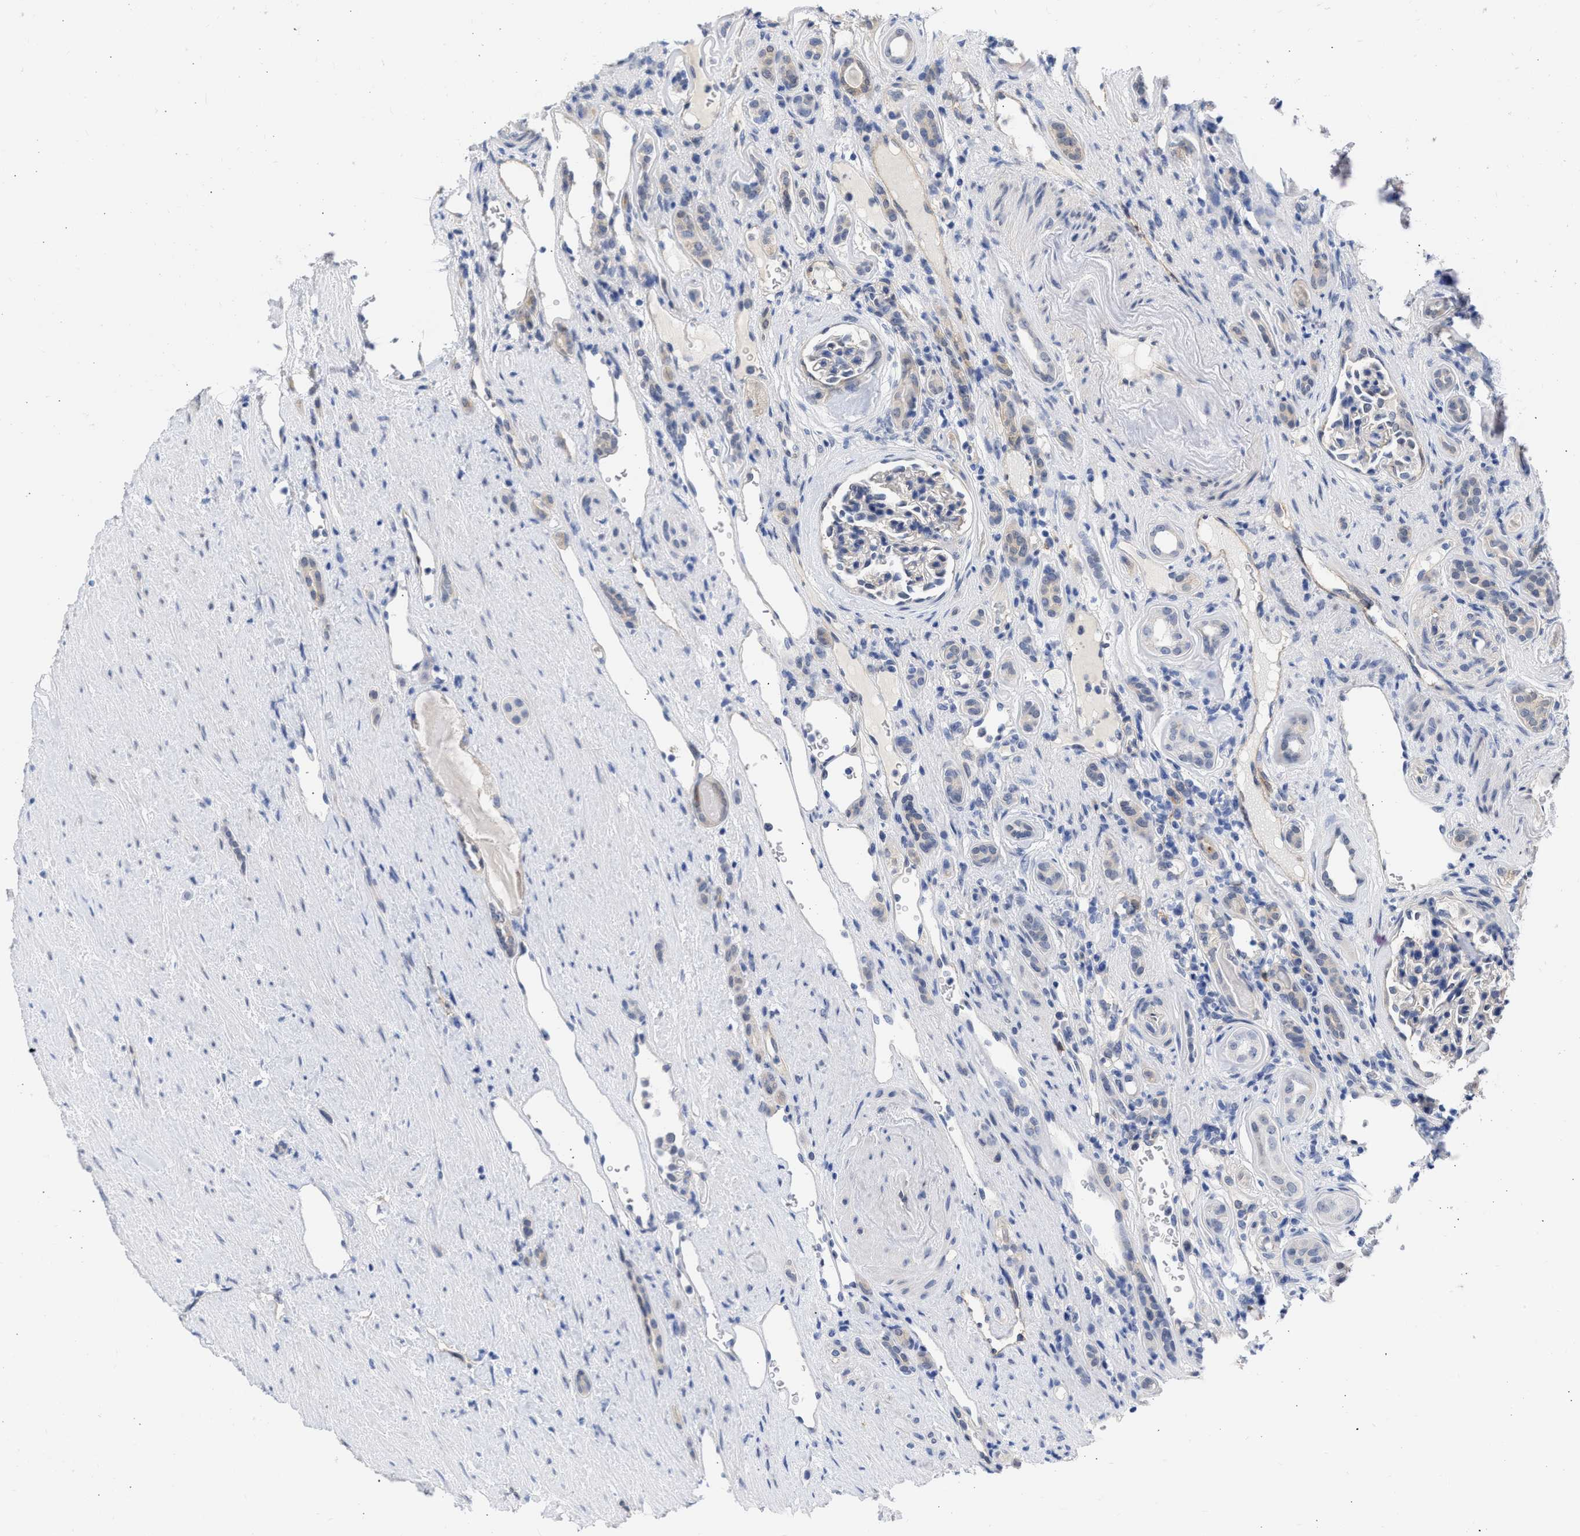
{"staining": {"intensity": "weak", "quantity": "<25%", "location": "cytoplasmic/membranous"}, "tissue": "renal cancer", "cell_type": "Tumor cells", "image_type": "cancer", "snomed": [{"axis": "morphology", "description": "Adenocarcinoma, NOS"}, {"axis": "topography", "description": "Kidney"}], "caption": "A high-resolution image shows IHC staining of renal adenocarcinoma, which shows no significant staining in tumor cells. The staining was performed using DAB (3,3'-diaminobenzidine) to visualize the protein expression in brown, while the nuclei were stained in blue with hematoxylin (Magnification: 20x).", "gene": "THRA", "patient": {"sex": "female", "age": 69}}